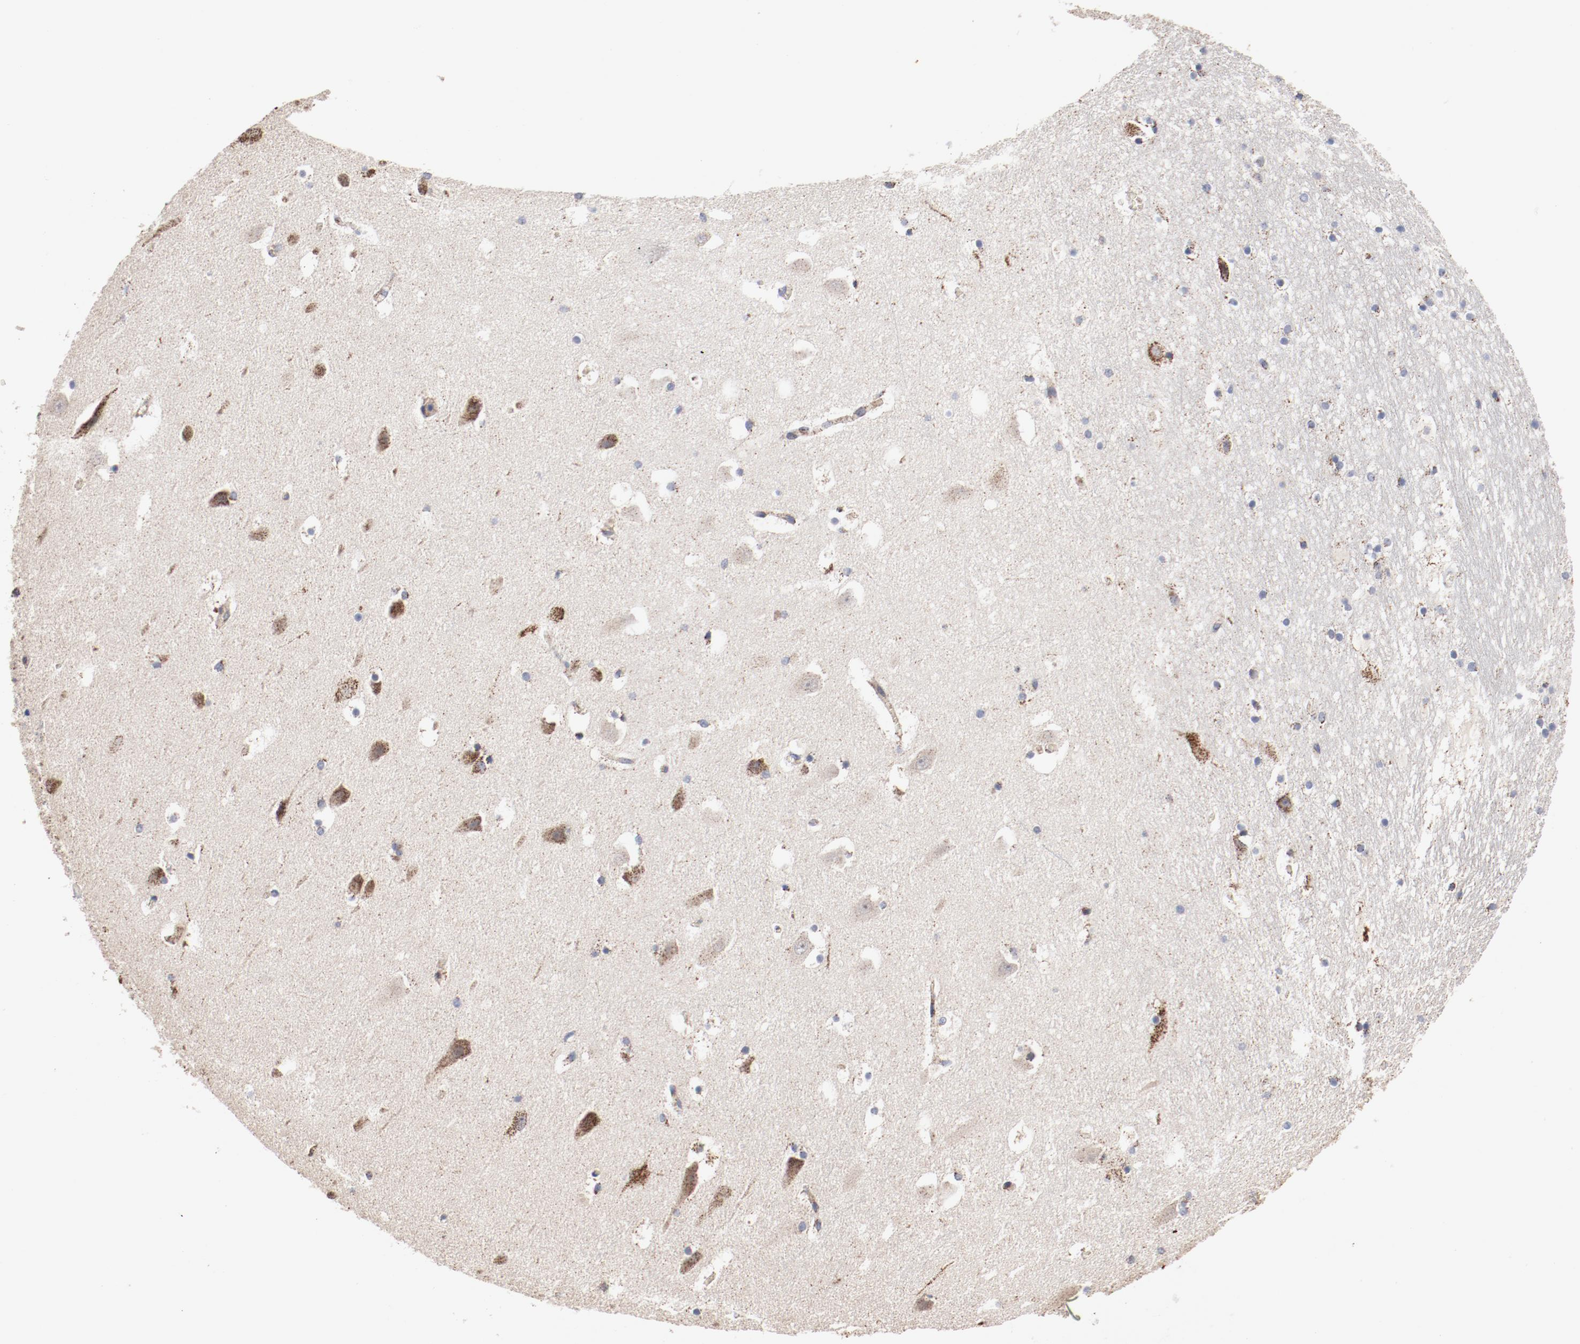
{"staining": {"intensity": "negative", "quantity": "none", "location": "none"}, "tissue": "hippocampus", "cell_type": "Glial cells", "image_type": "normal", "snomed": [{"axis": "morphology", "description": "Normal tissue, NOS"}, {"axis": "topography", "description": "Hippocampus"}], "caption": "This is an immunohistochemistry histopathology image of unremarkable hippocampus. There is no expression in glial cells.", "gene": "NDUFV2", "patient": {"sex": "male", "age": 45}}